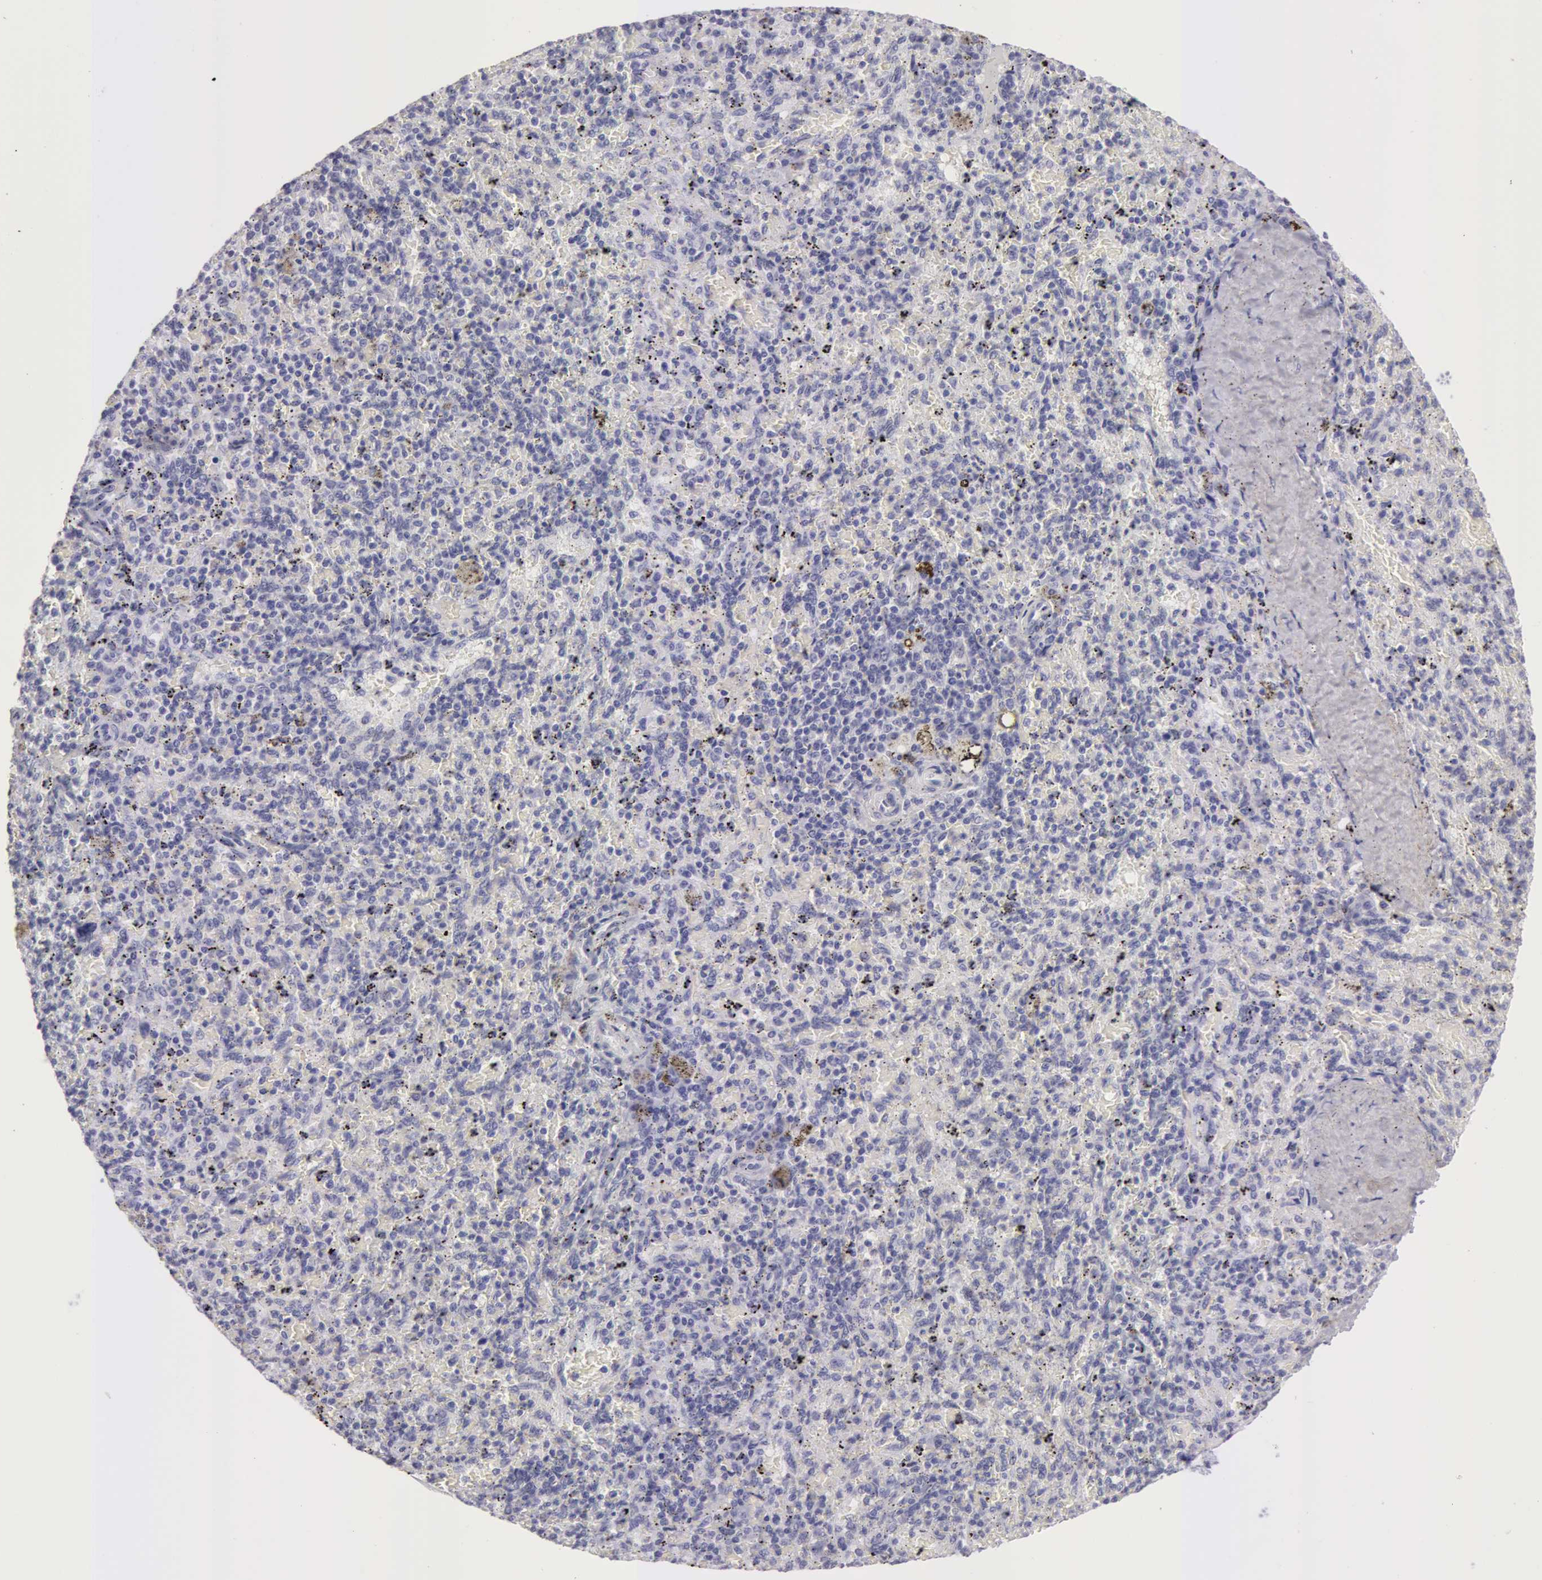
{"staining": {"intensity": "negative", "quantity": "none", "location": "none"}, "tissue": "spleen", "cell_type": "Cells in red pulp", "image_type": "normal", "snomed": [{"axis": "morphology", "description": "Normal tissue, NOS"}, {"axis": "topography", "description": "Spleen"}], "caption": "Spleen stained for a protein using IHC displays no expression cells in red pulp.", "gene": "AMACR", "patient": {"sex": "female", "age": 43}}